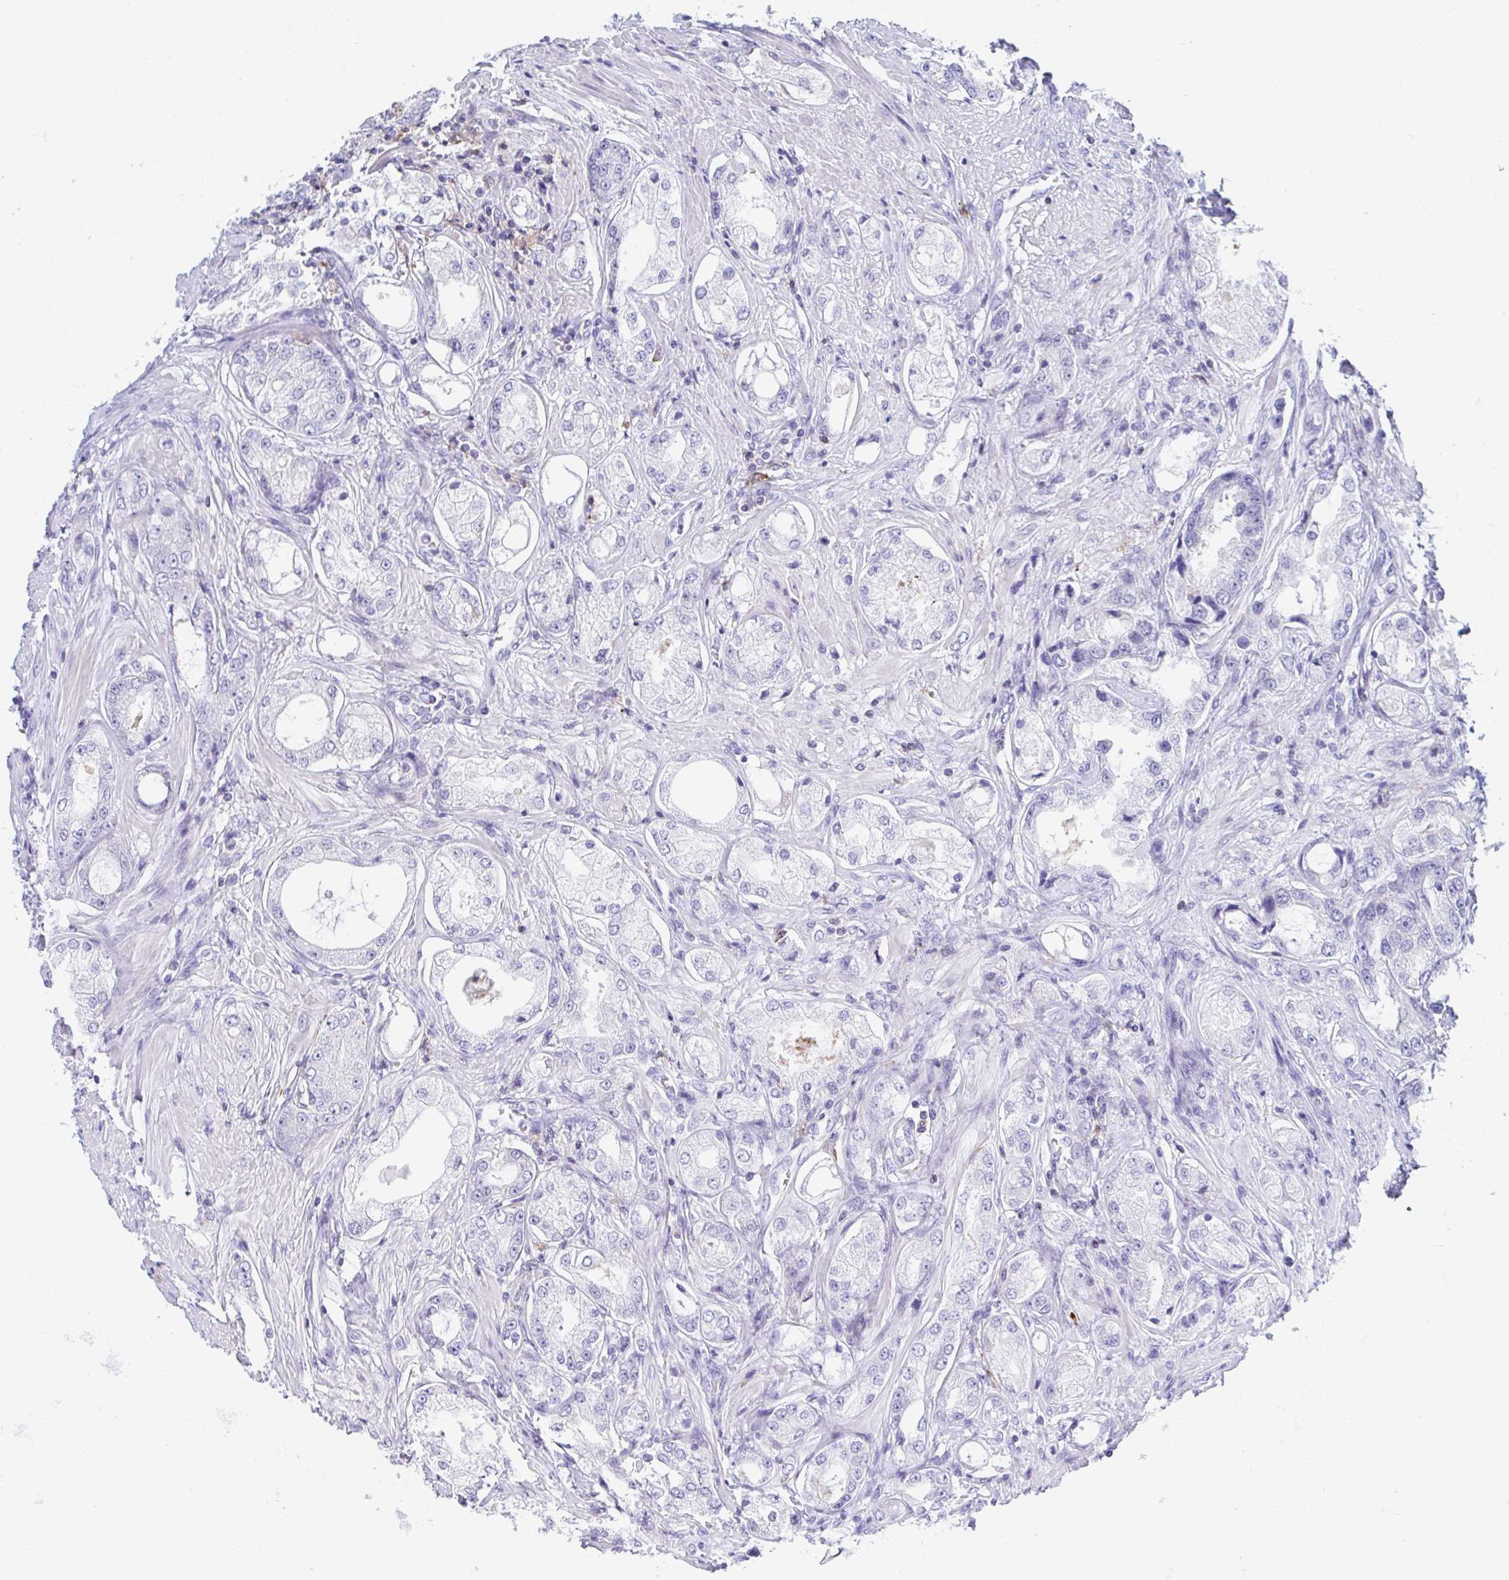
{"staining": {"intensity": "negative", "quantity": "none", "location": "none"}, "tissue": "prostate cancer", "cell_type": "Tumor cells", "image_type": "cancer", "snomed": [{"axis": "morphology", "description": "Adenocarcinoma, Low grade"}, {"axis": "topography", "description": "Prostate"}], "caption": "This is a photomicrograph of IHC staining of prostate low-grade adenocarcinoma, which shows no positivity in tumor cells.", "gene": "FRMD3", "patient": {"sex": "male", "age": 68}}